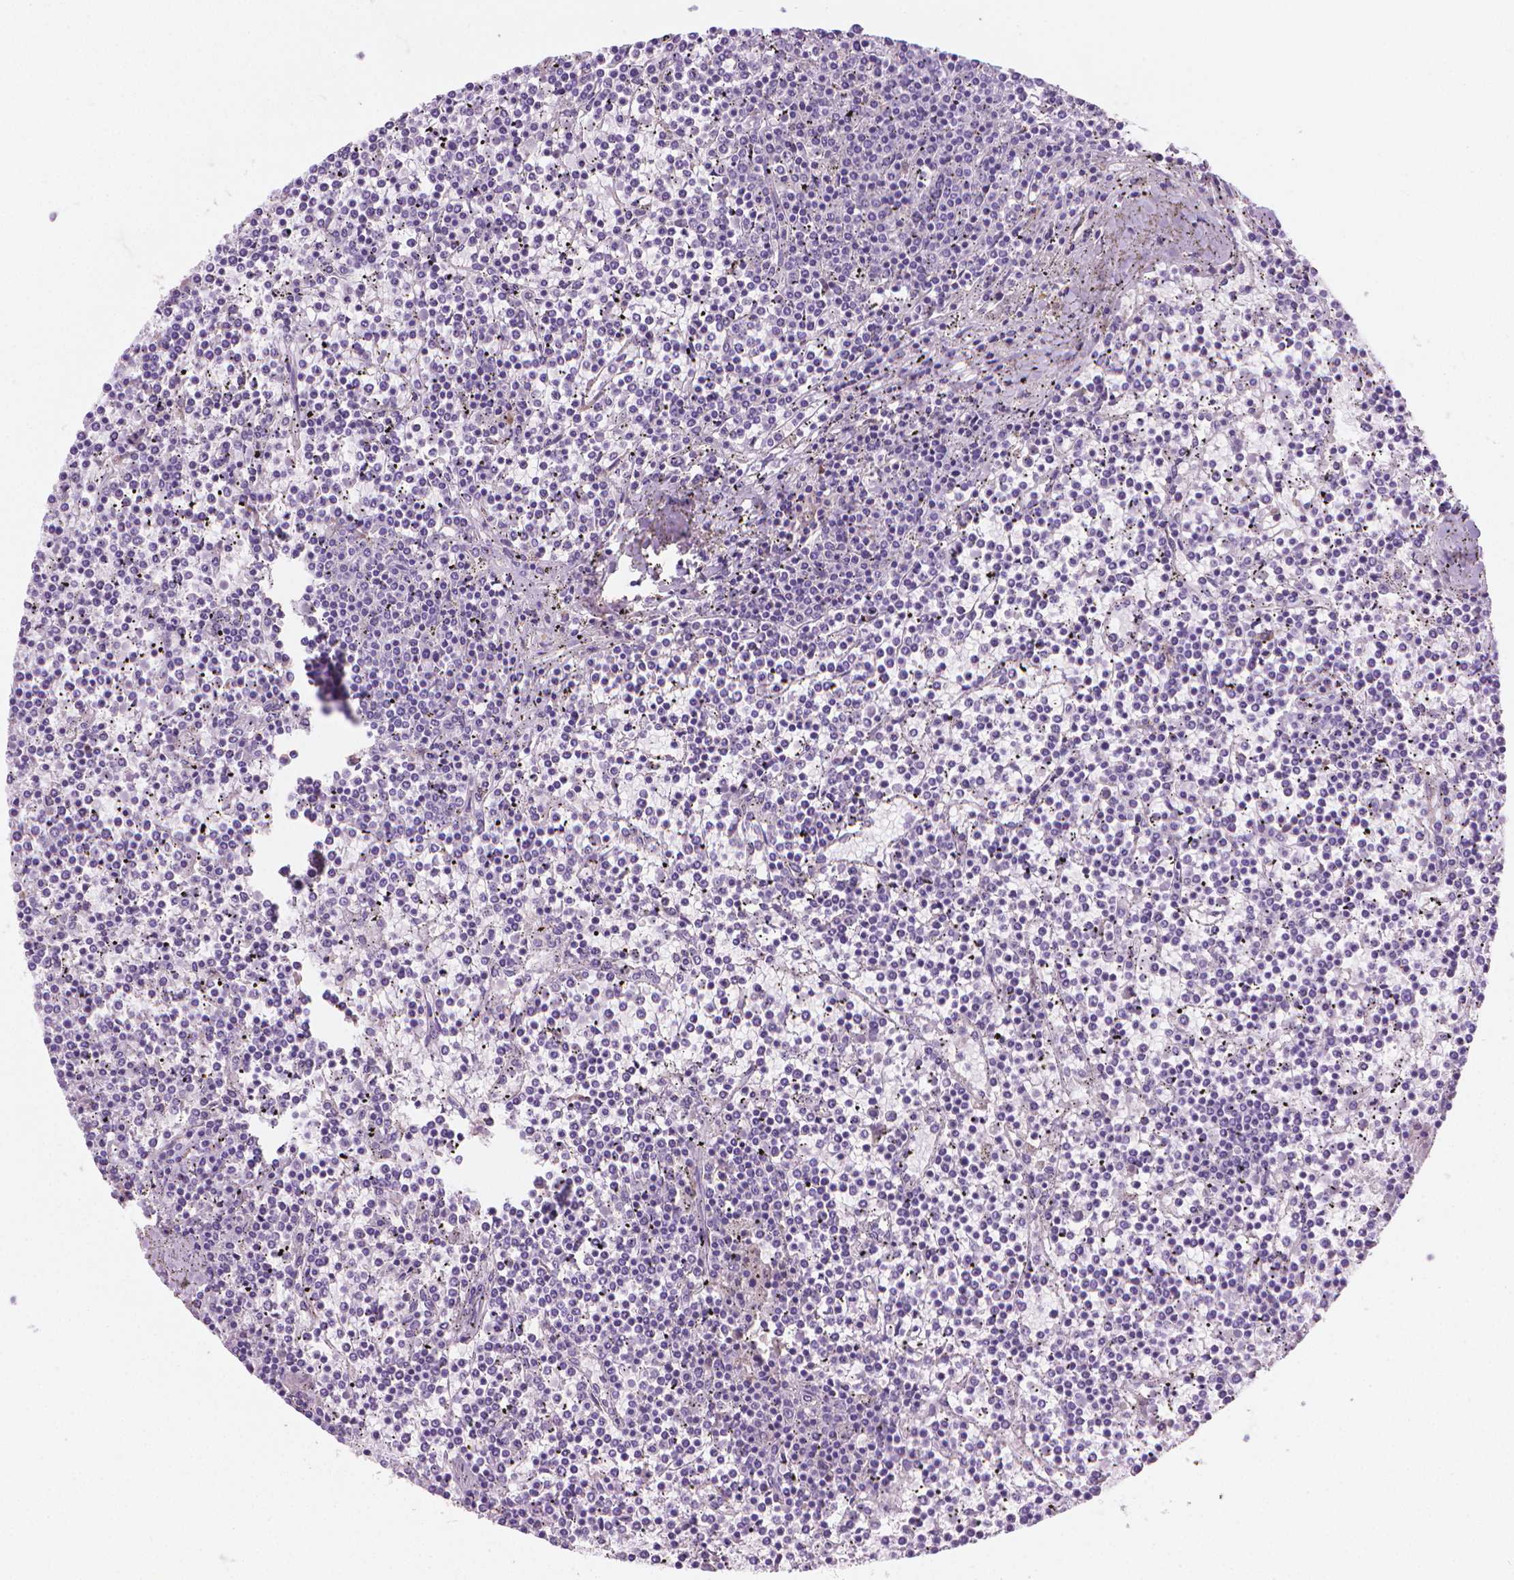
{"staining": {"intensity": "negative", "quantity": "none", "location": "none"}, "tissue": "lymphoma", "cell_type": "Tumor cells", "image_type": "cancer", "snomed": [{"axis": "morphology", "description": "Malignant lymphoma, non-Hodgkin's type, Low grade"}, {"axis": "topography", "description": "Spleen"}], "caption": "Histopathology image shows no protein positivity in tumor cells of malignant lymphoma, non-Hodgkin's type (low-grade) tissue. The staining was performed using DAB to visualize the protein expression in brown, while the nuclei were stained in blue with hematoxylin (Magnification: 20x).", "gene": "GSDMA", "patient": {"sex": "female", "age": 19}}